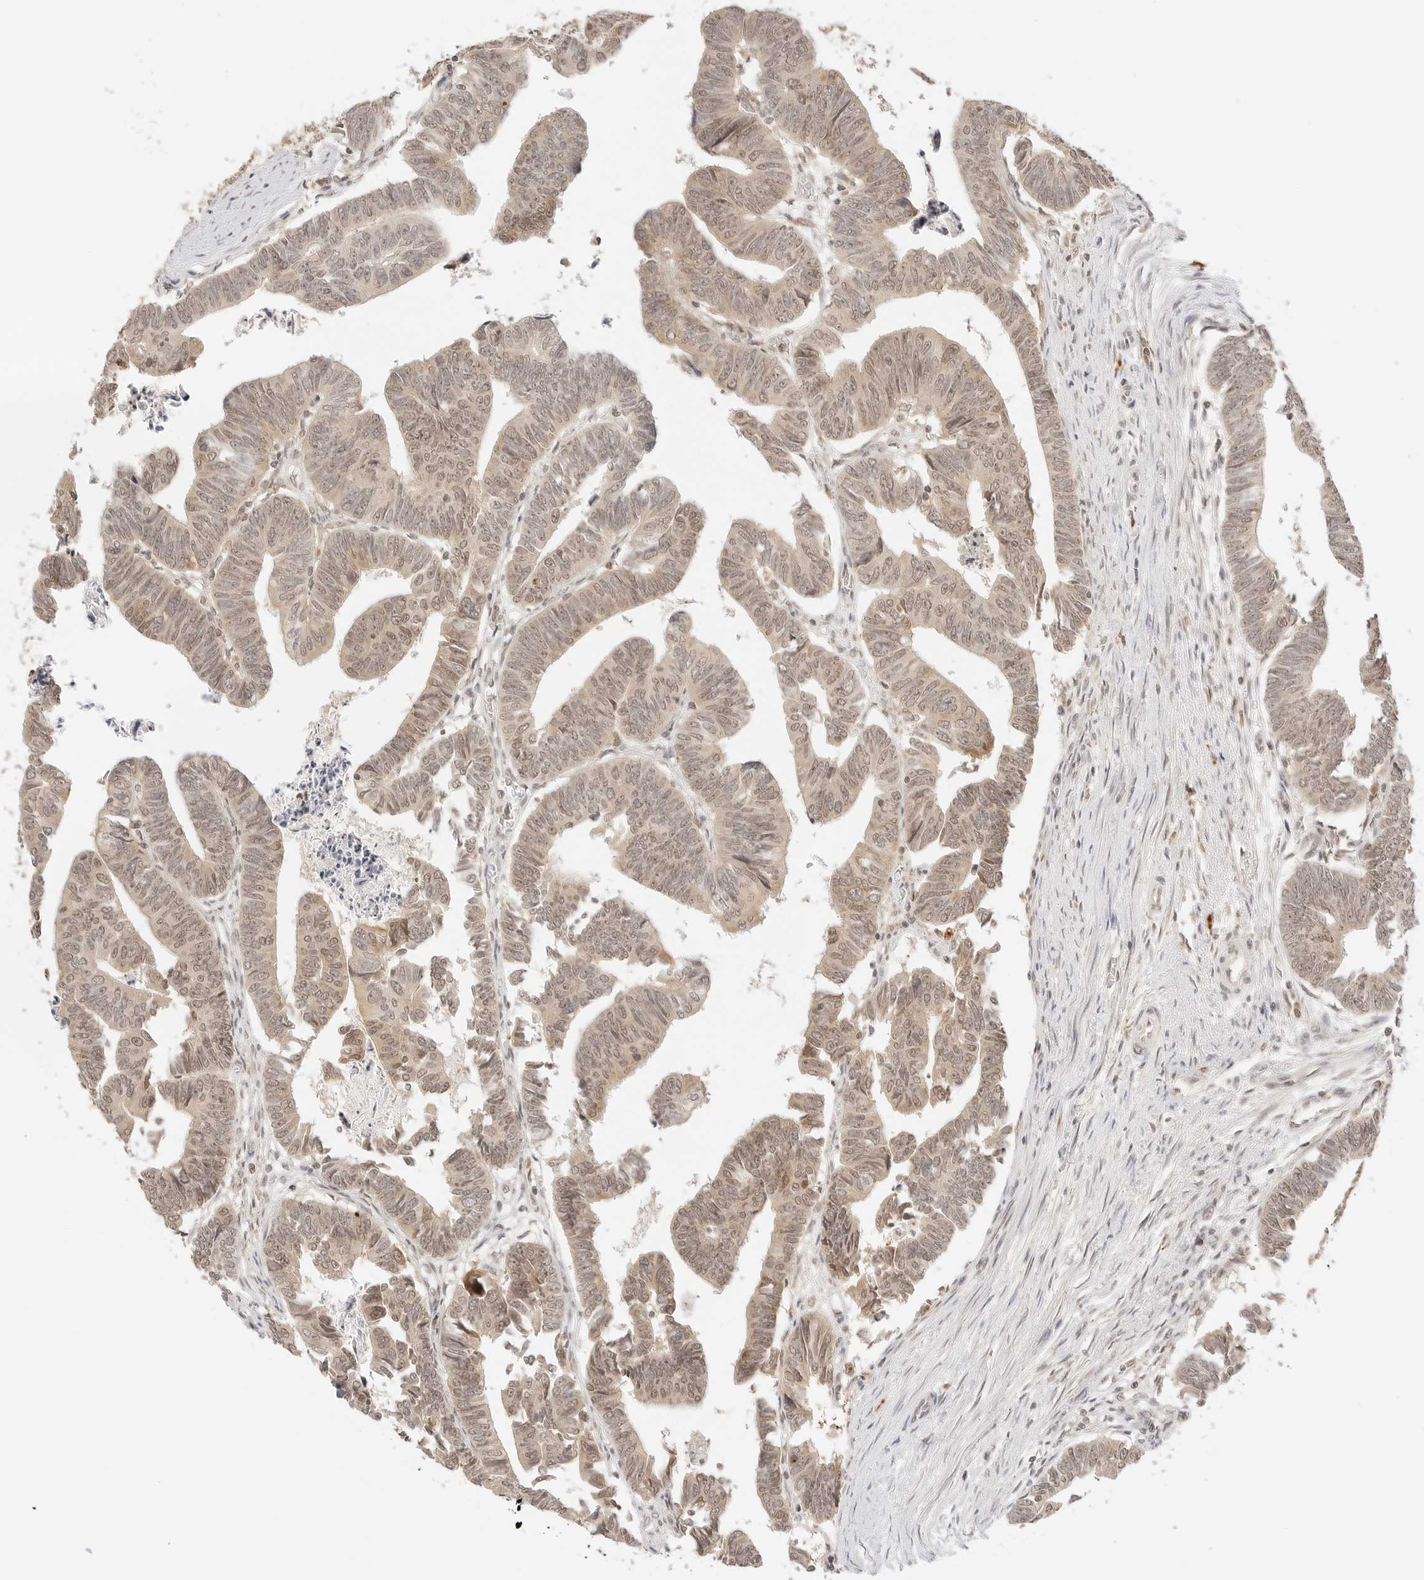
{"staining": {"intensity": "weak", "quantity": ">75%", "location": "cytoplasmic/membranous,nuclear"}, "tissue": "colorectal cancer", "cell_type": "Tumor cells", "image_type": "cancer", "snomed": [{"axis": "morphology", "description": "Adenocarcinoma, NOS"}, {"axis": "topography", "description": "Rectum"}], "caption": "An immunohistochemistry (IHC) histopathology image of neoplastic tissue is shown. Protein staining in brown labels weak cytoplasmic/membranous and nuclear positivity in colorectal cancer within tumor cells.", "gene": "SEPTIN4", "patient": {"sex": "female", "age": 65}}